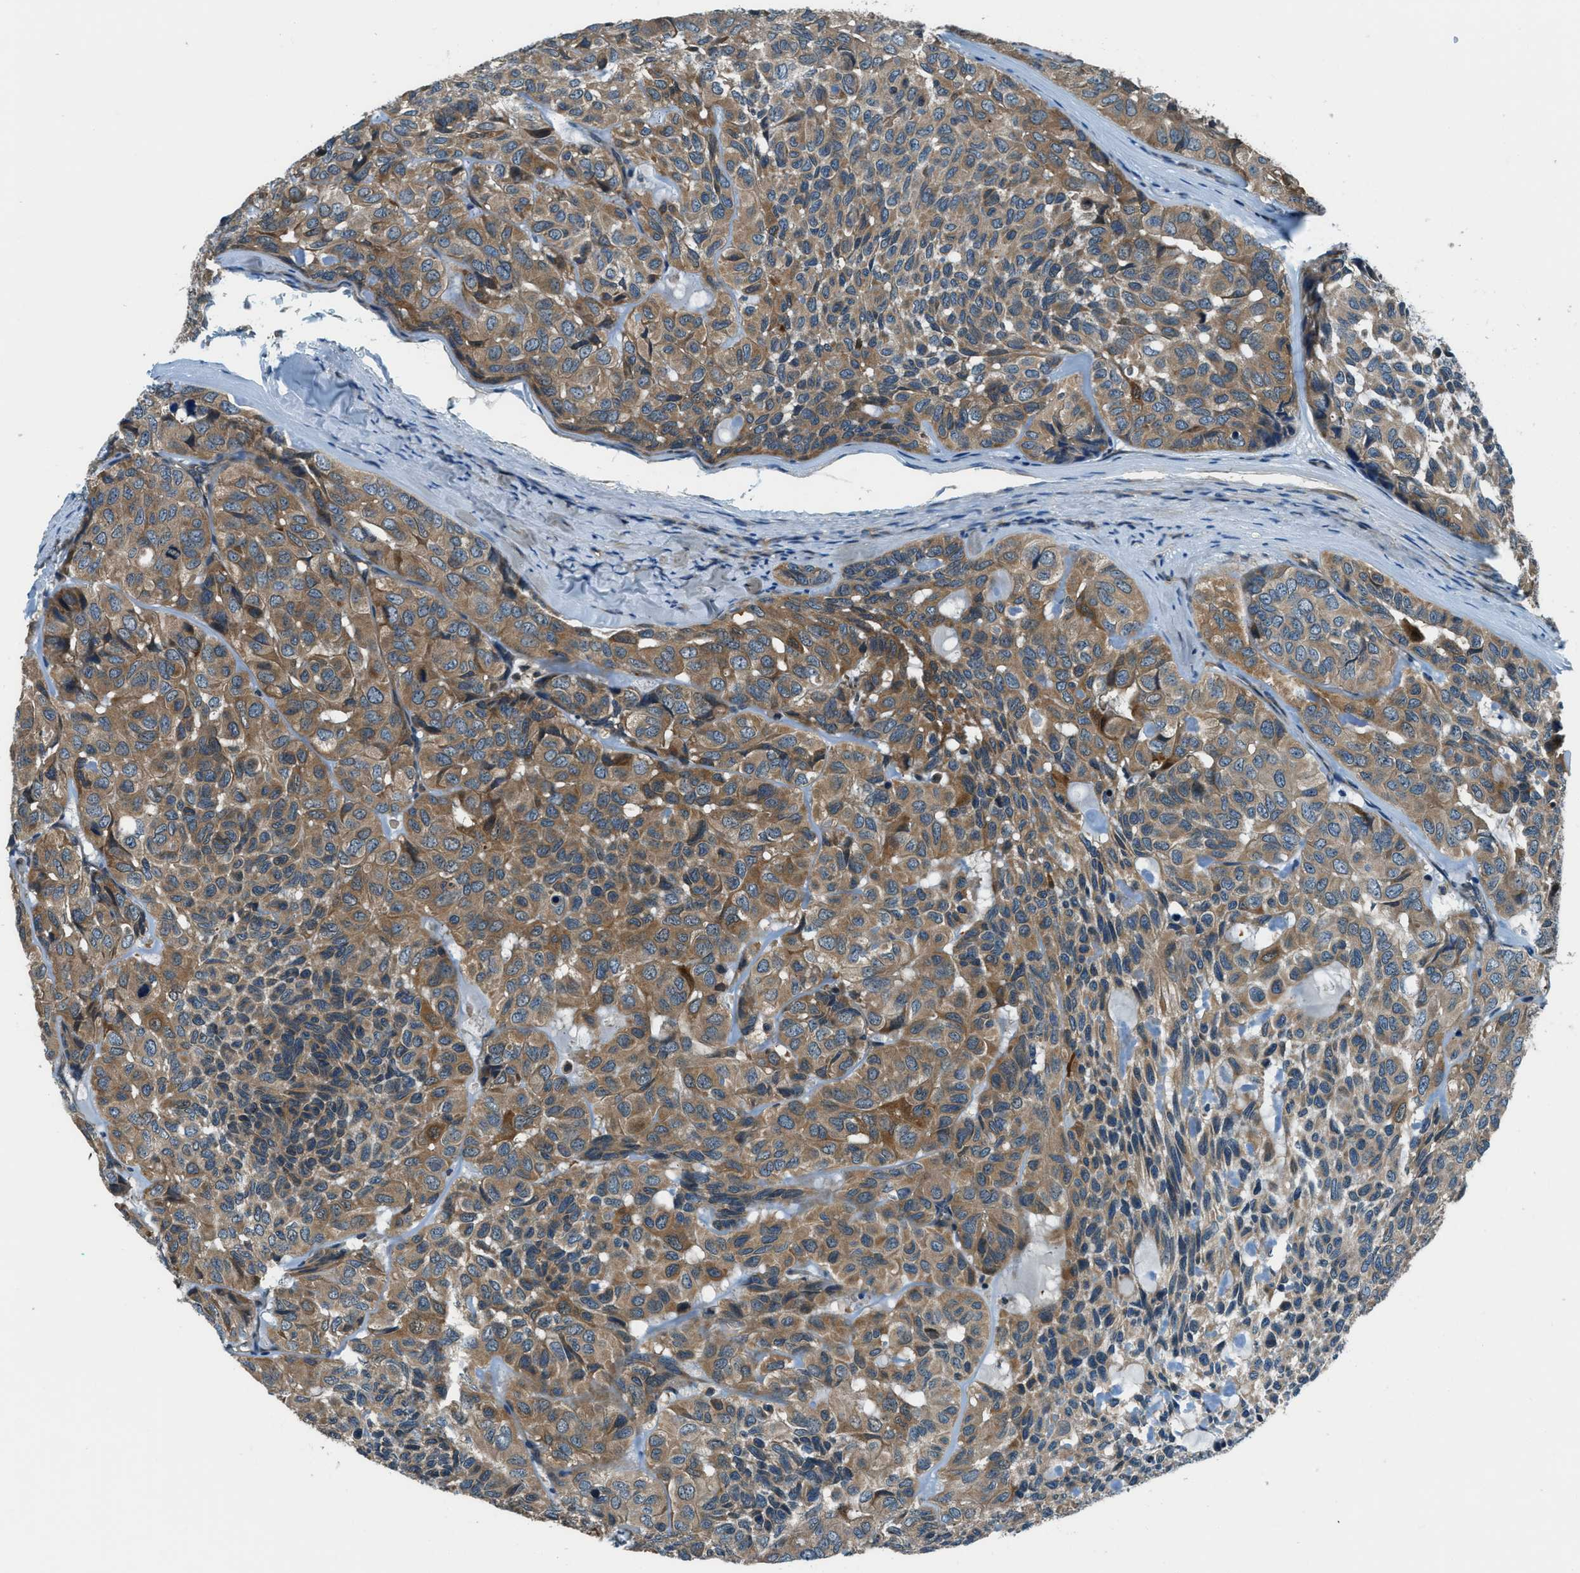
{"staining": {"intensity": "moderate", "quantity": ">75%", "location": "cytoplasmic/membranous"}, "tissue": "head and neck cancer", "cell_type": "Tumor cells", "image_type": "cancer", "snomed": [{"axis": "morphology", "description": "Adenocarcinoma, NOS"}, {"axis": "topography", "description": "Salivary gland, NOS"}, {"axis": "topography", "description": "Head-Neck"}], "caption": "Immunohistochemical staining of head and neck cancer (adenocarcinoma) reveals medium levels of moderate cytoplasmic/membranous positivity in about >75% of tumor cells. (DAB (3,3'-diaminobenzidine) IHC with brightfield microscopy, high magnification).", "gene": "HEBP2", "patient": {"sex": "female", "age": 76}}